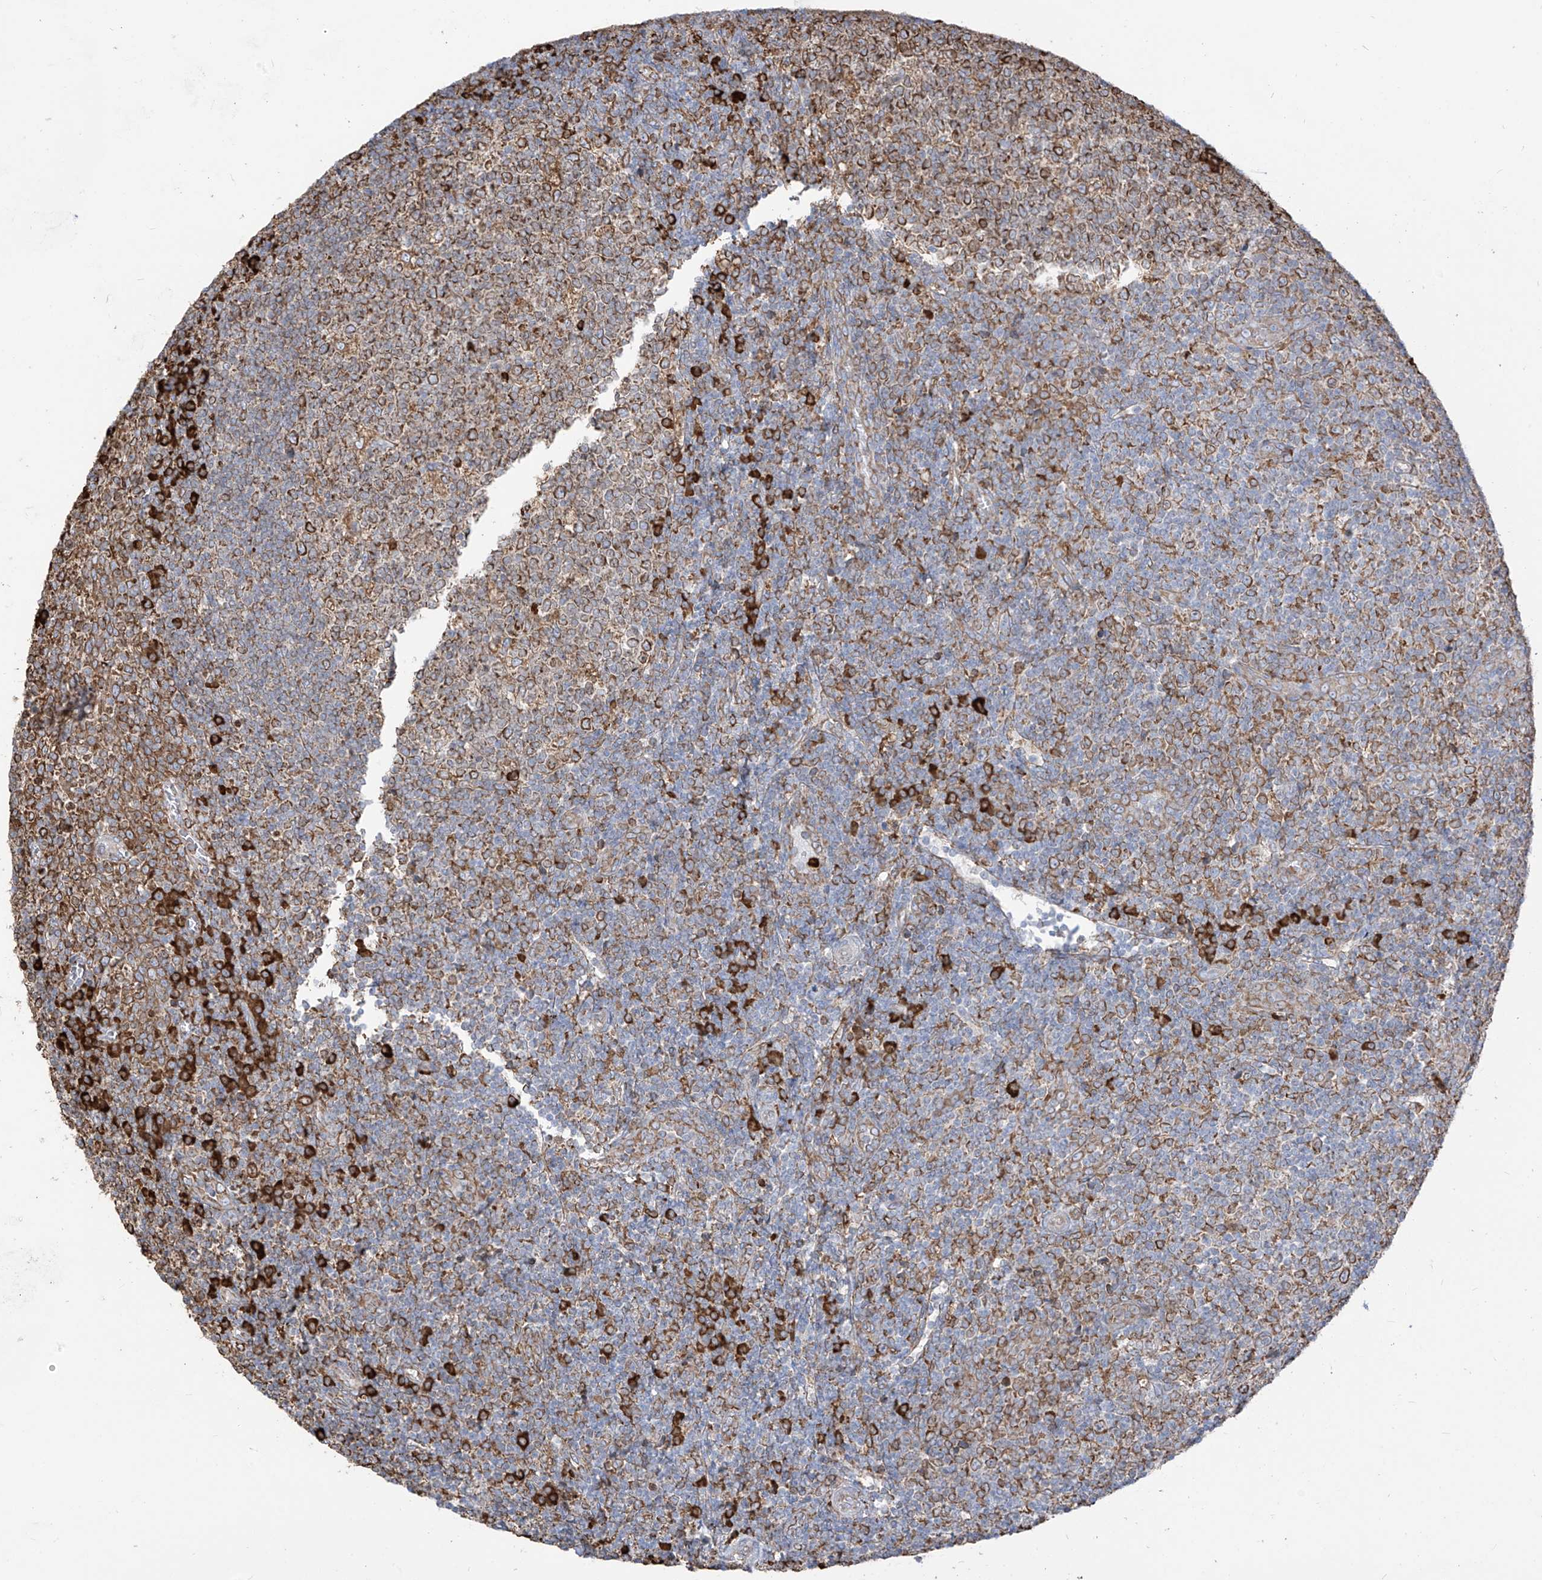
{"staining": {"intensity": "strong", "quantity": "<25%", "location": "cytoplasmic/membranous"}, "tissue": "tonsil", "cell_type": "Germinal center cells", "image_type": "normal", "snomed": [{"axis": "morphology", "description": "Normal tissue, NOS"}, {"axis": "topography", "description": "Tonsil"}], "caption": "An image of tonsil stained for a protein demonstrates strong cytoplasmic/membranous brown staining in germinal center cells. (DAB (3,3'-diaminobenzidine) IHC, brown staining for protein, blue staining for nuclei).", "gene": "PDIA6", "patient": {"sex": "female", "age": 19}}